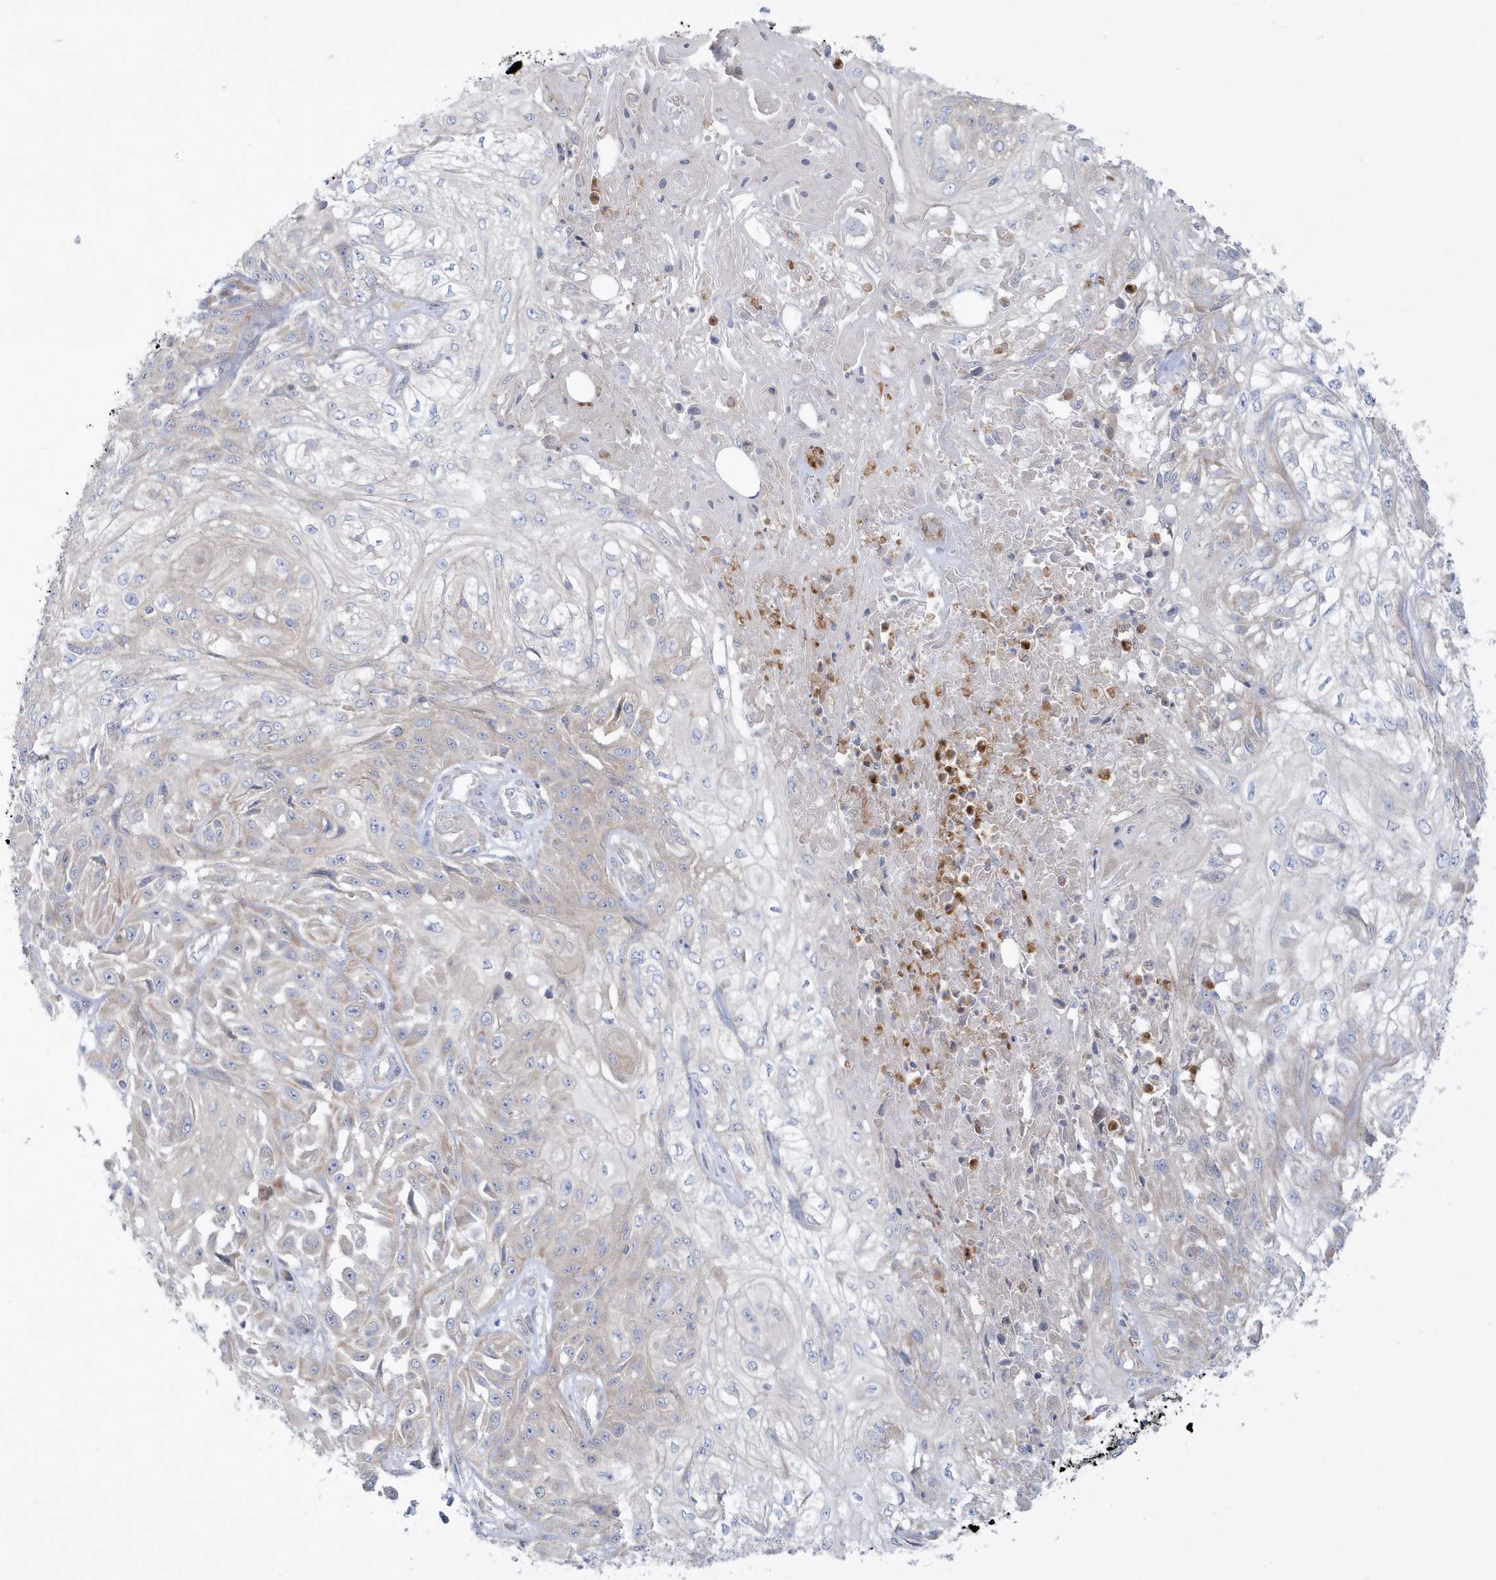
{"staining": {"intensity": "negative", "quantity": "none", "location": "none"}, "tissue": "skin cancer", "cell_type": "Tumor cells", "image_type": "cancer", "snomed": [{"axis": "morphology", "description": "Squamous cell carcinoma, NOS"}, {"axis": "morphology", "description": "Squamous cell carcinoma, metastatic, NOS"}, {"axis": "topography", "description": "Skin"}, {"axis": "topography", "description": "Lymph node"}], "caption": "Immunohistochemical staining of skin cancer shows no significant expression in tumor cells.", "gene": "DNAJC18", "patient": {"sex": "male", "age": 75}}